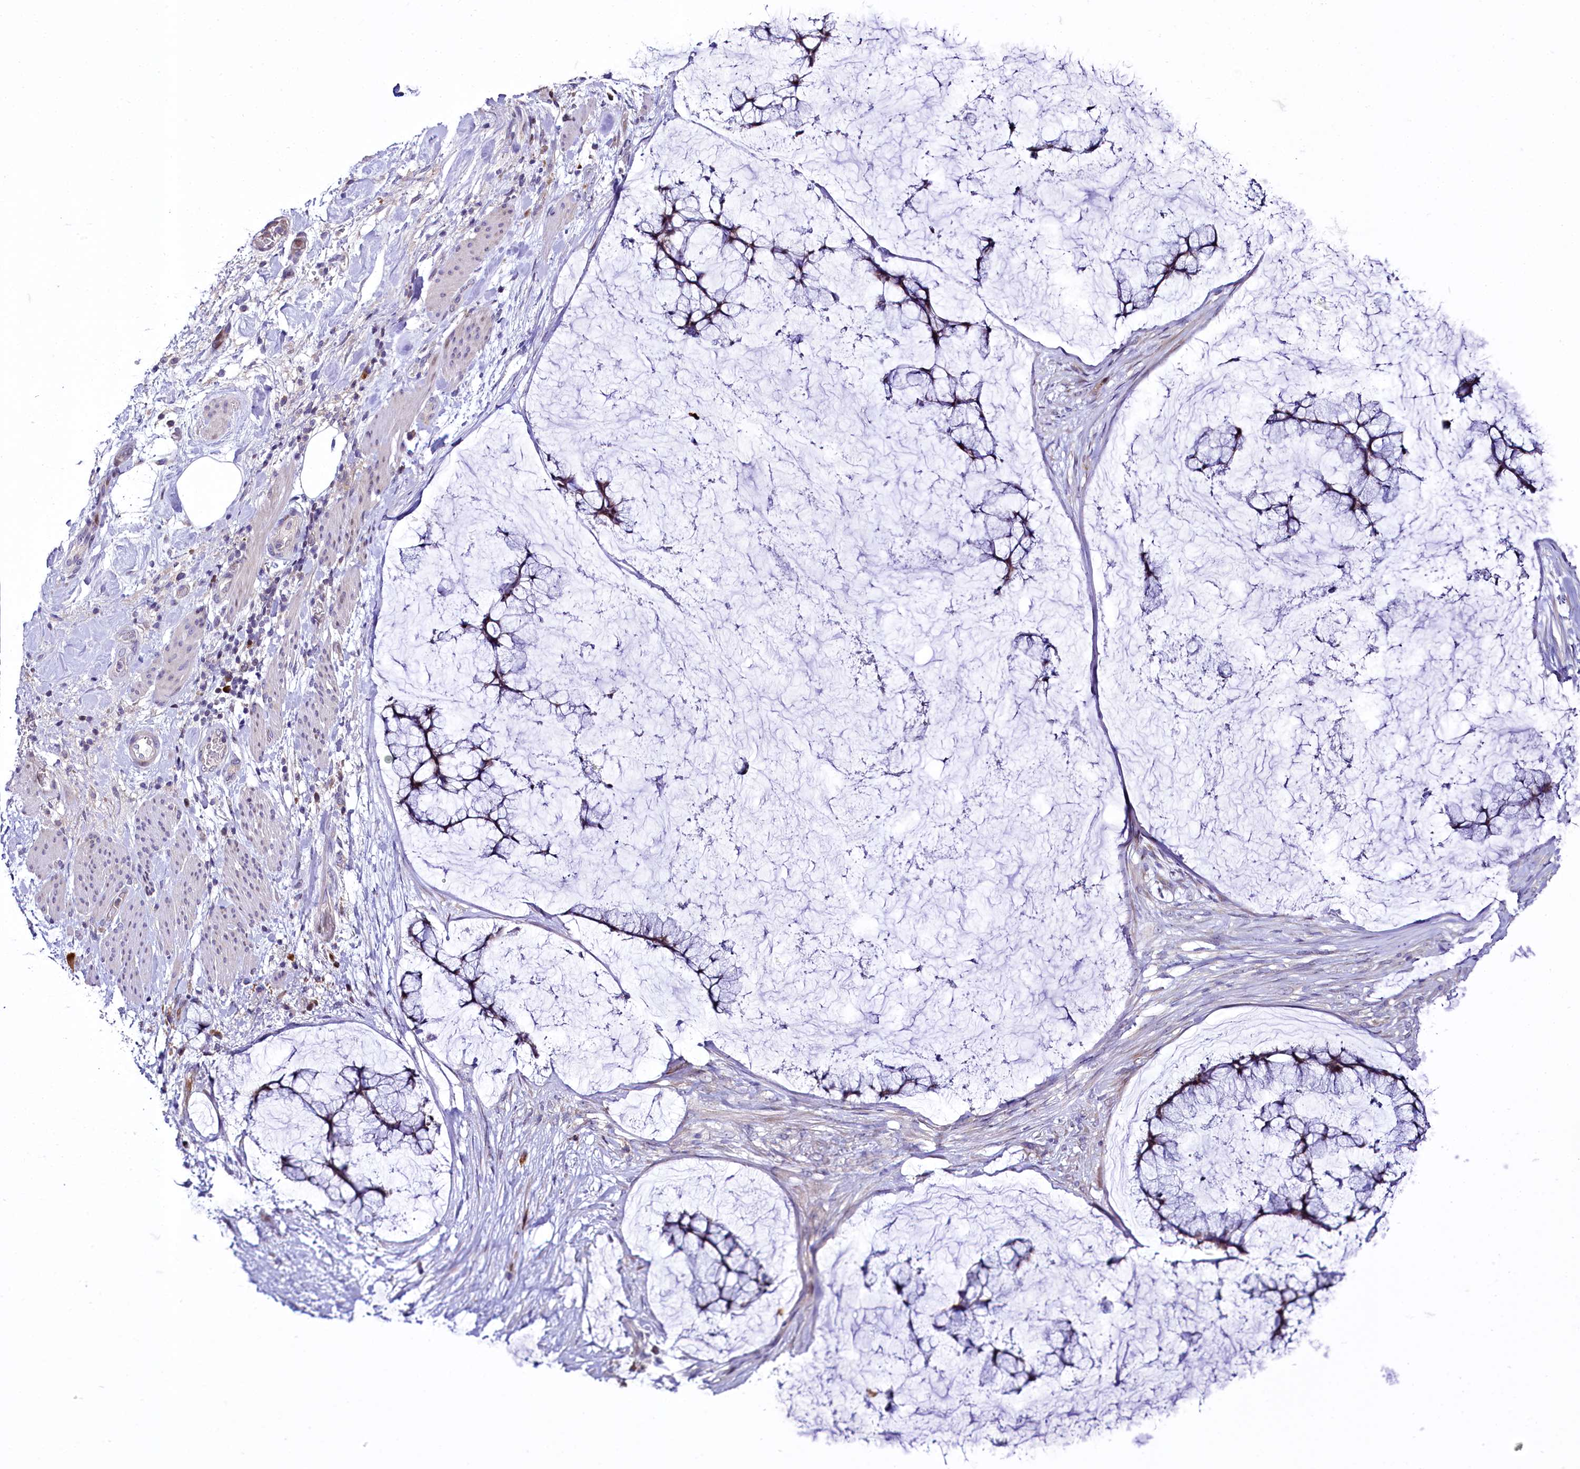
{"staining": {"intensity": "weak", "quantity": "25%-75%", "location": "cytoplasmic/membranous"}, "tissue": "ovarian cancer", "cell_type": "Tumor cells", "image_type": "cancer", "snomed": [{"axis": "morphology", "description": "Cystadenocarcinoma, mucinous, NOS"}, {"axis": "topography", "description": "Ovary"}], "caption": "This photomicrograph reveals ovarian mucinous cystadenocarcinoma stained with immunohistochemistry (IHC) to label a protein in brown. The cytoplasmic/membranous of tumor cells show weak positivity for the protein. Nuclei are counter-stained blue.", "gene": "ZC3H12C", "patient": {"sex": "female", "age": 42}}